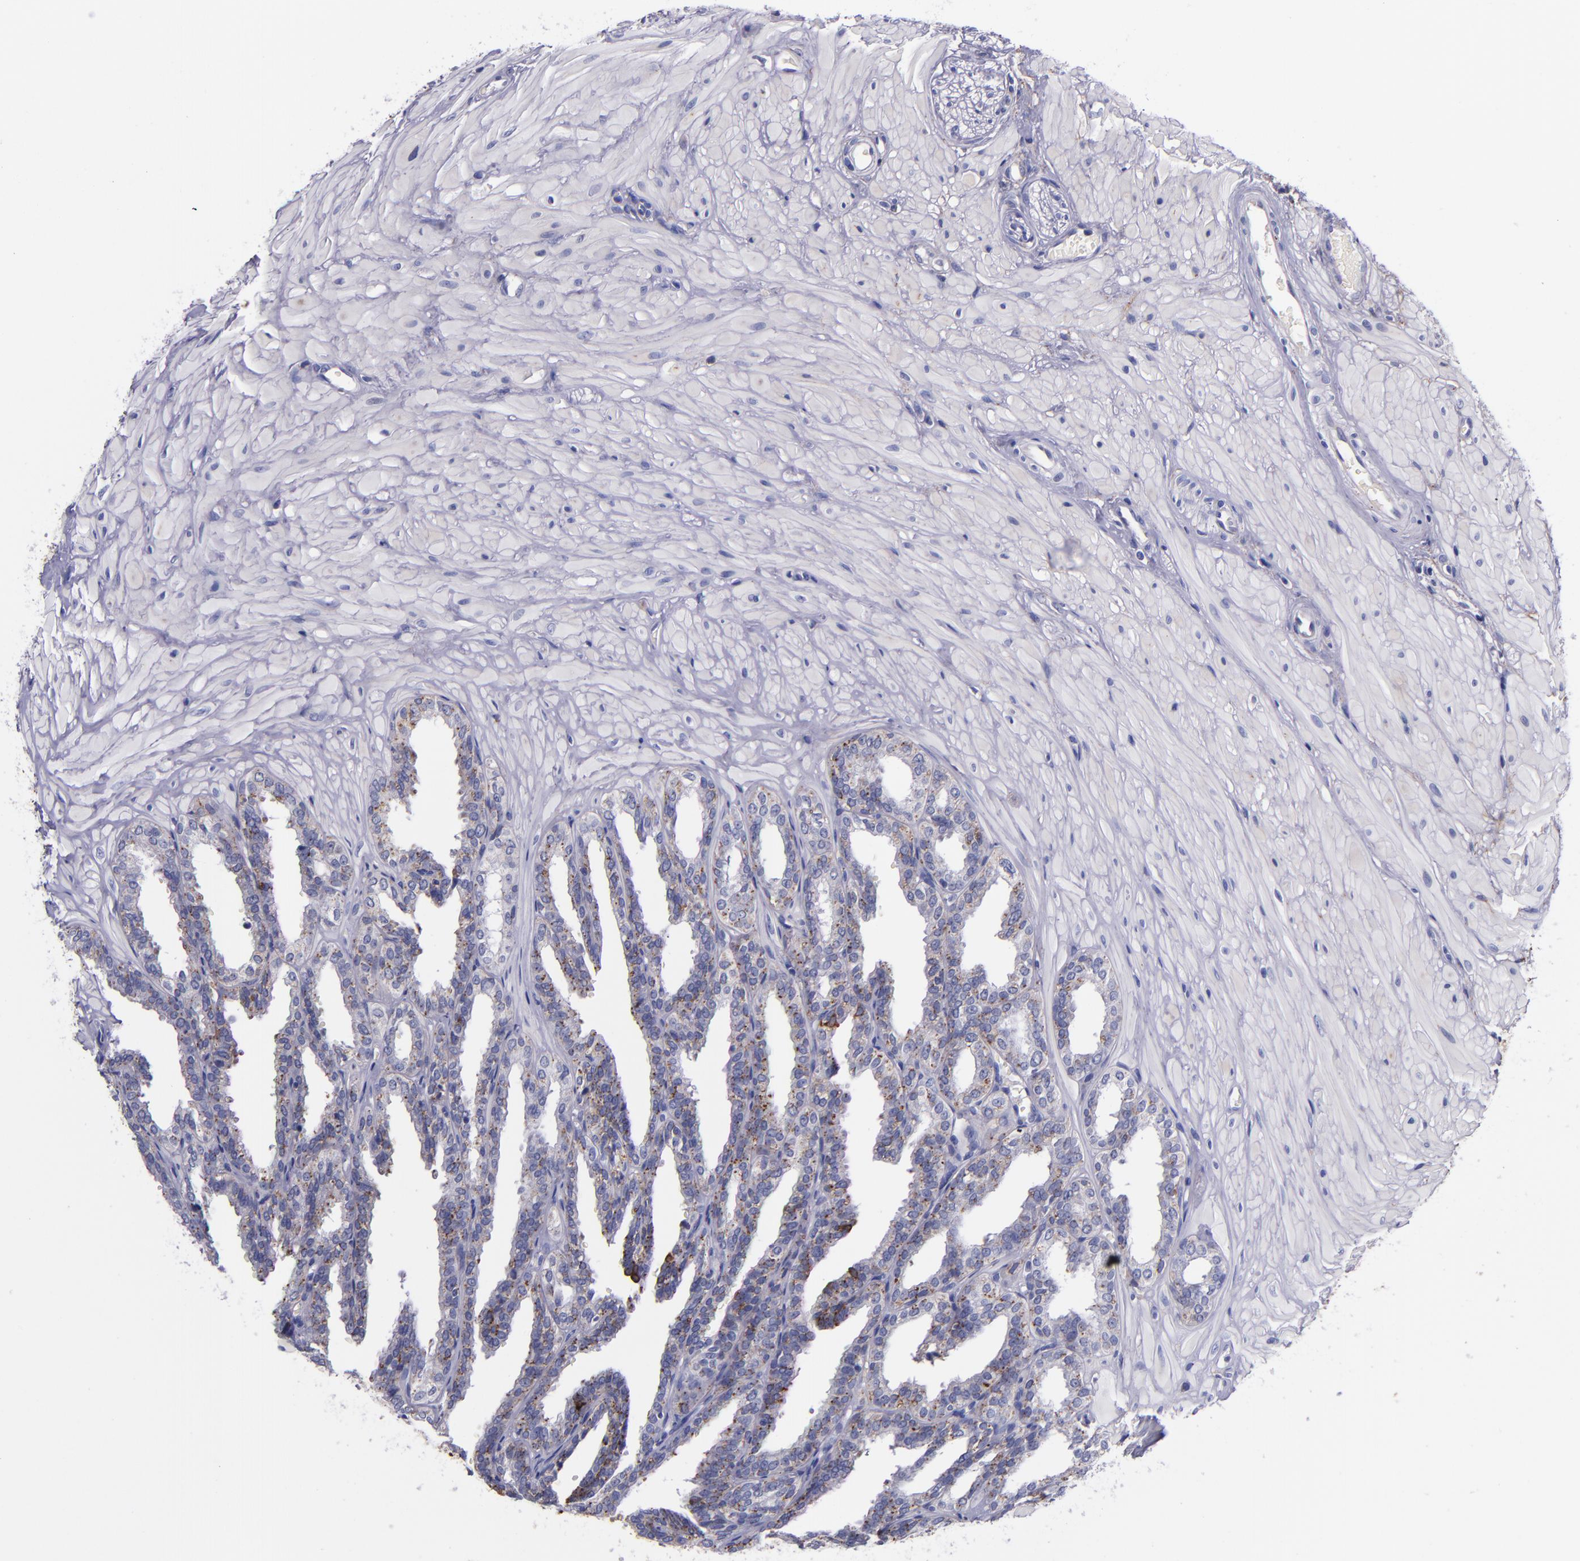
{"staining": {"intensity": "strong", "quantity": "25%-75%", "location": "cytoplasmic/membranous"}, "tissue": "seminal vesicle", "cell_type": "Glandular cells", "image_type": "normal", "snomed": [{"axis": "morphology", "description": "Normal tissue, NOS"}, {"axis": "topography", "description": "Seminal veicle"}], "caption": "Brown immunohistochemical staining in normal human seminal vesicle displays strong cytoplasmic/membranous expression in approximately 25%-75% of glandular cells.", "gene": "IVL", "patient": {"sex": "male", "age": 26}}